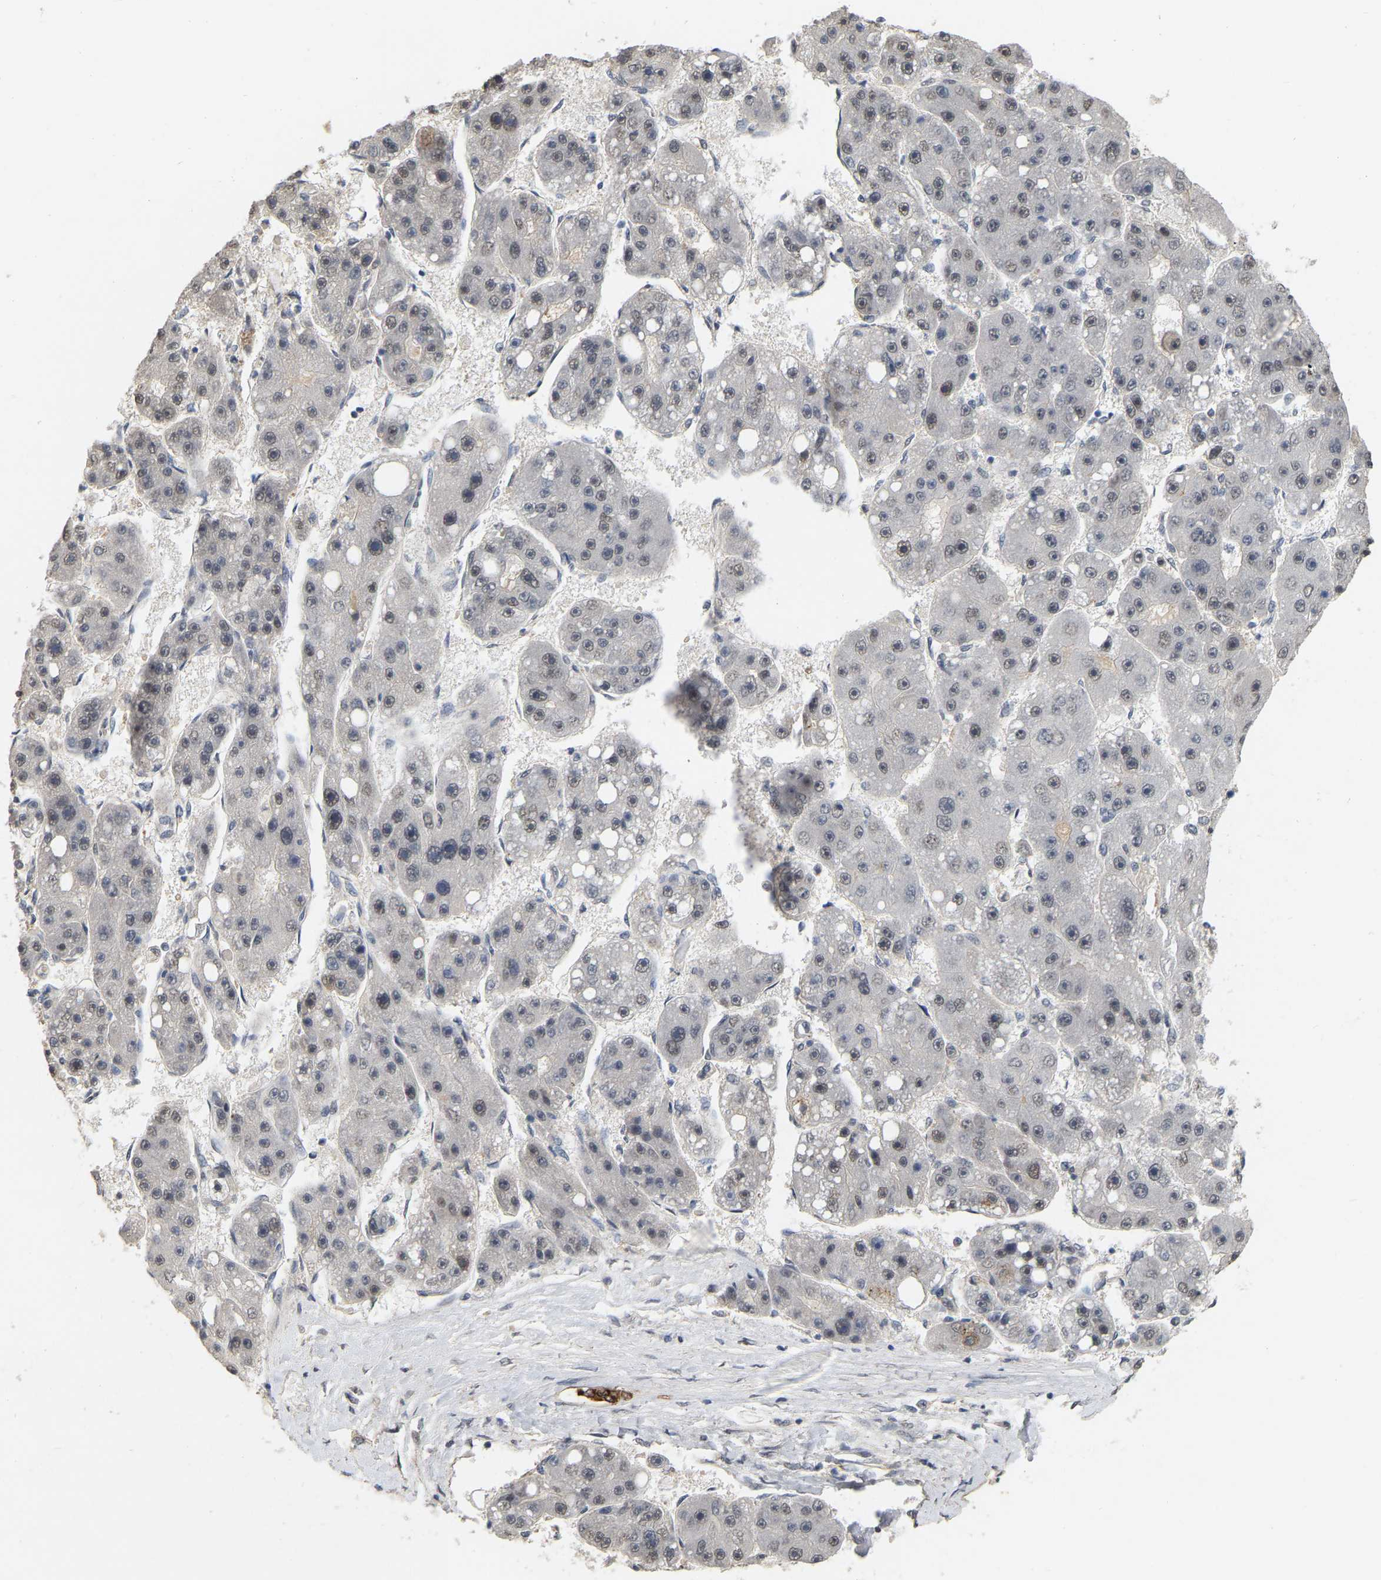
{"staining": {"intensity": "weak", "quantity": "<25%", "location": "nuclear"}, "tissue": "liver cancer", "cell_type": "Tumor cells", "image_type": "cancer", "snomed": [{"axis": "morphology", "description": "Carcinoma, Hepatocellular, NOS"}, {"axis": "topography", "description": "Liver"}], "caption": "IHC histopathology image of neoplastic tissue: liver cancer (hepatocellular carcinoma) stained with DAB displays no significant protein expression in tumor cells. Nuclei are stained in blue.", "gene": "RUVBL1", "patient": {"sex": "female", "age": 61}}